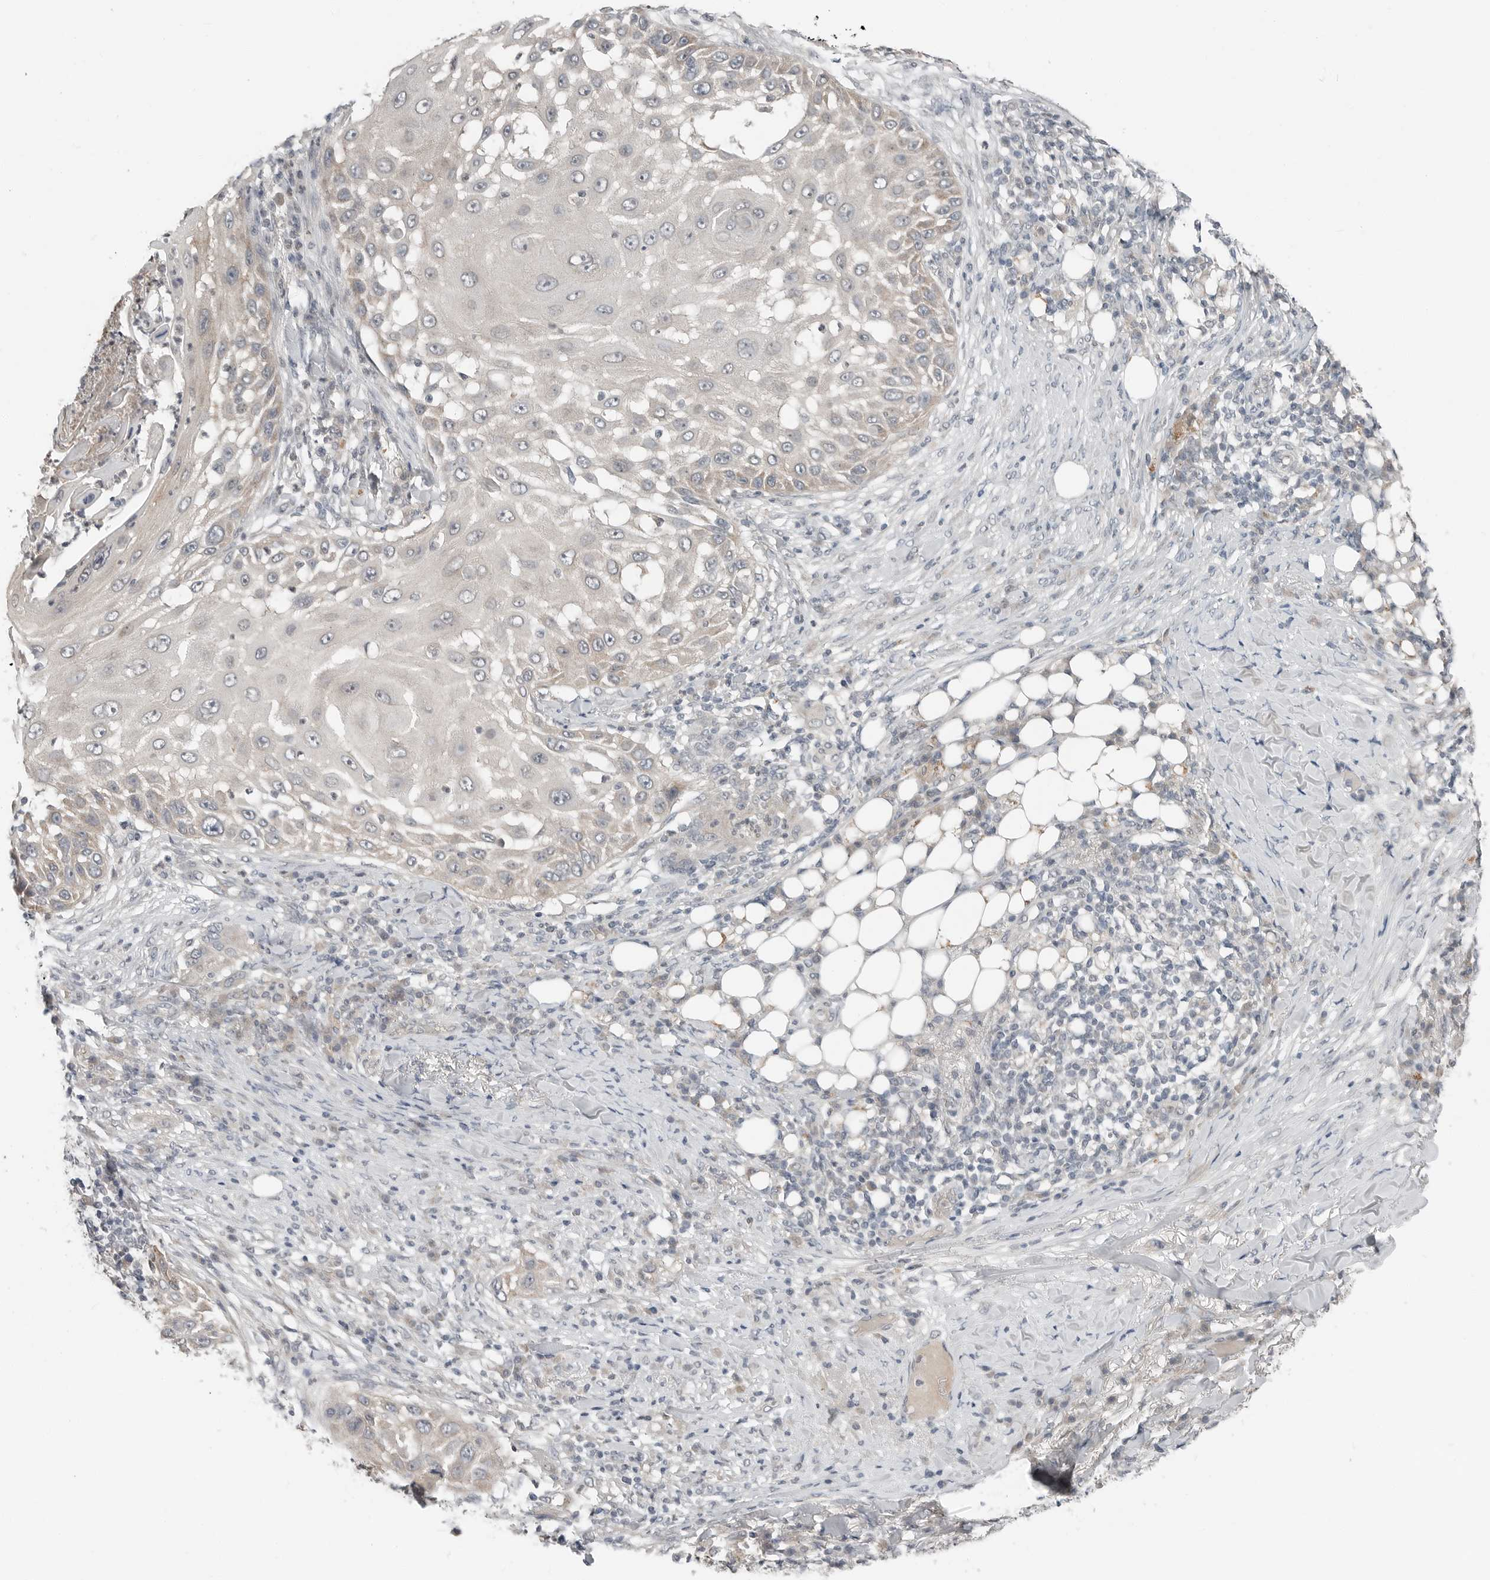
{"staining": {"intensity": "weak", "quantity": "25%-75%", "location": "cytoplasmic/membranous"}, "tissue": "skin cancer", "cell_type": "Tumor cells", "image_type": "cancer", "snomed": [{"axis": "morphology", "description": "Squamous cell carcinoma, NOS"}, {"axis": "topography", "description": "Skin"}], "caption": "Immunohistochemical staining of human skin cancer (squamous cell carcinoma) demonstrates low levels of weak cytoplasmic/membranous positivity in about 25%-75% of tumor cells.", "gene": "FCRLB", "patient": {"sex": "female", "age": 44}}